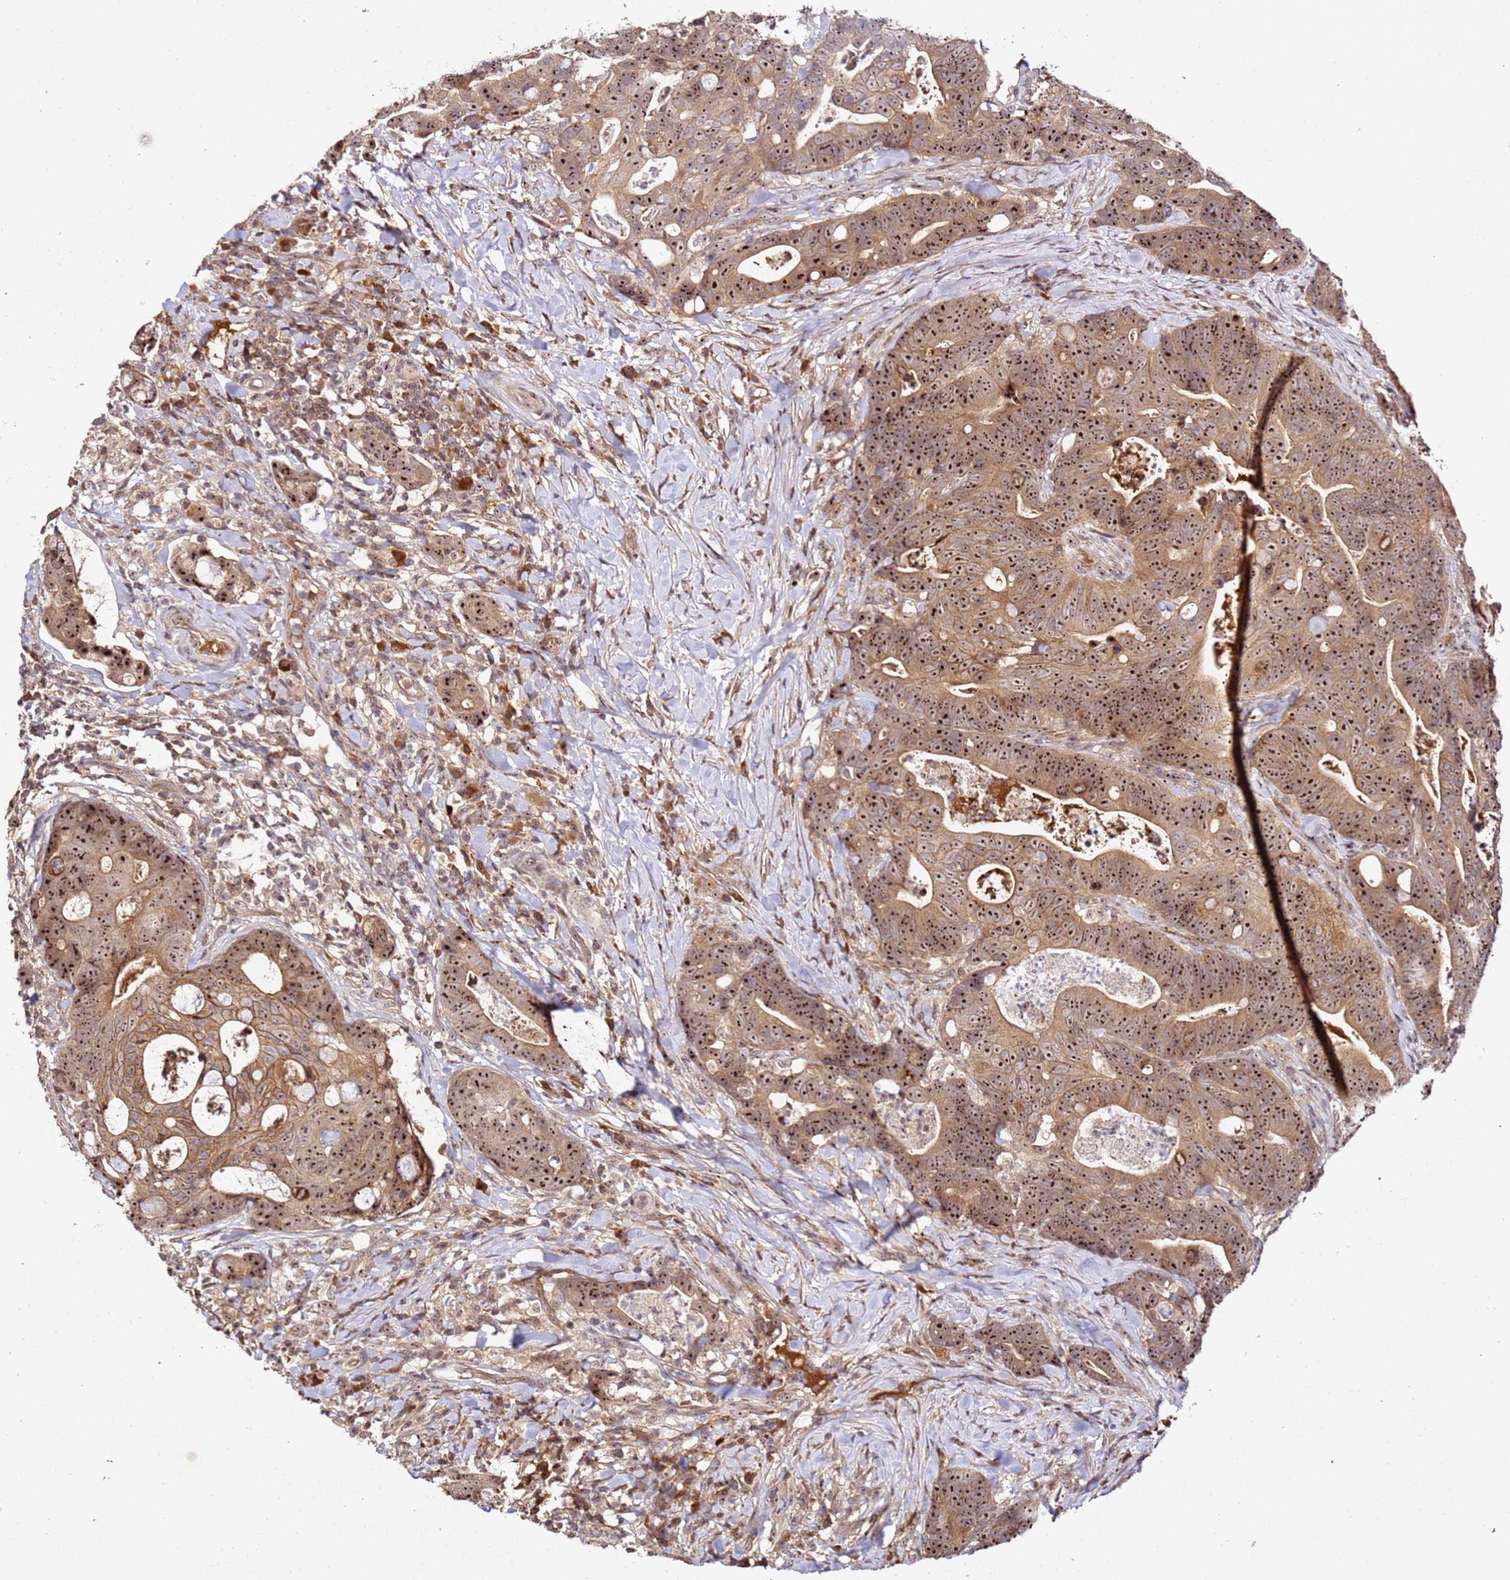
{"staining": {"intensity": "strong", "quantity": ">75%", "location": "cytoplasmic/membranous,nuclear"}, "tissue": "colorectal cancer", "cell_type": "Tumor cells", "image_type": "cancer", "snomed": [{"axis": "morphology", "description": "Adenocarcinoma, NOS"}, {"axis": "topography", "description": "Colon"}], "caption": "This histopathology image demonstrates colorectal adenocarcinoma stained with immunohistochemistry (IHC) to label a protein in brown. The cytoplasmic/membranous and nuclear of tumor cells show strong positivity for the protein. Nuclei are counter-stained blue.", "gene": "DDX27", "patient": {"sex": "female", "age": 82}}